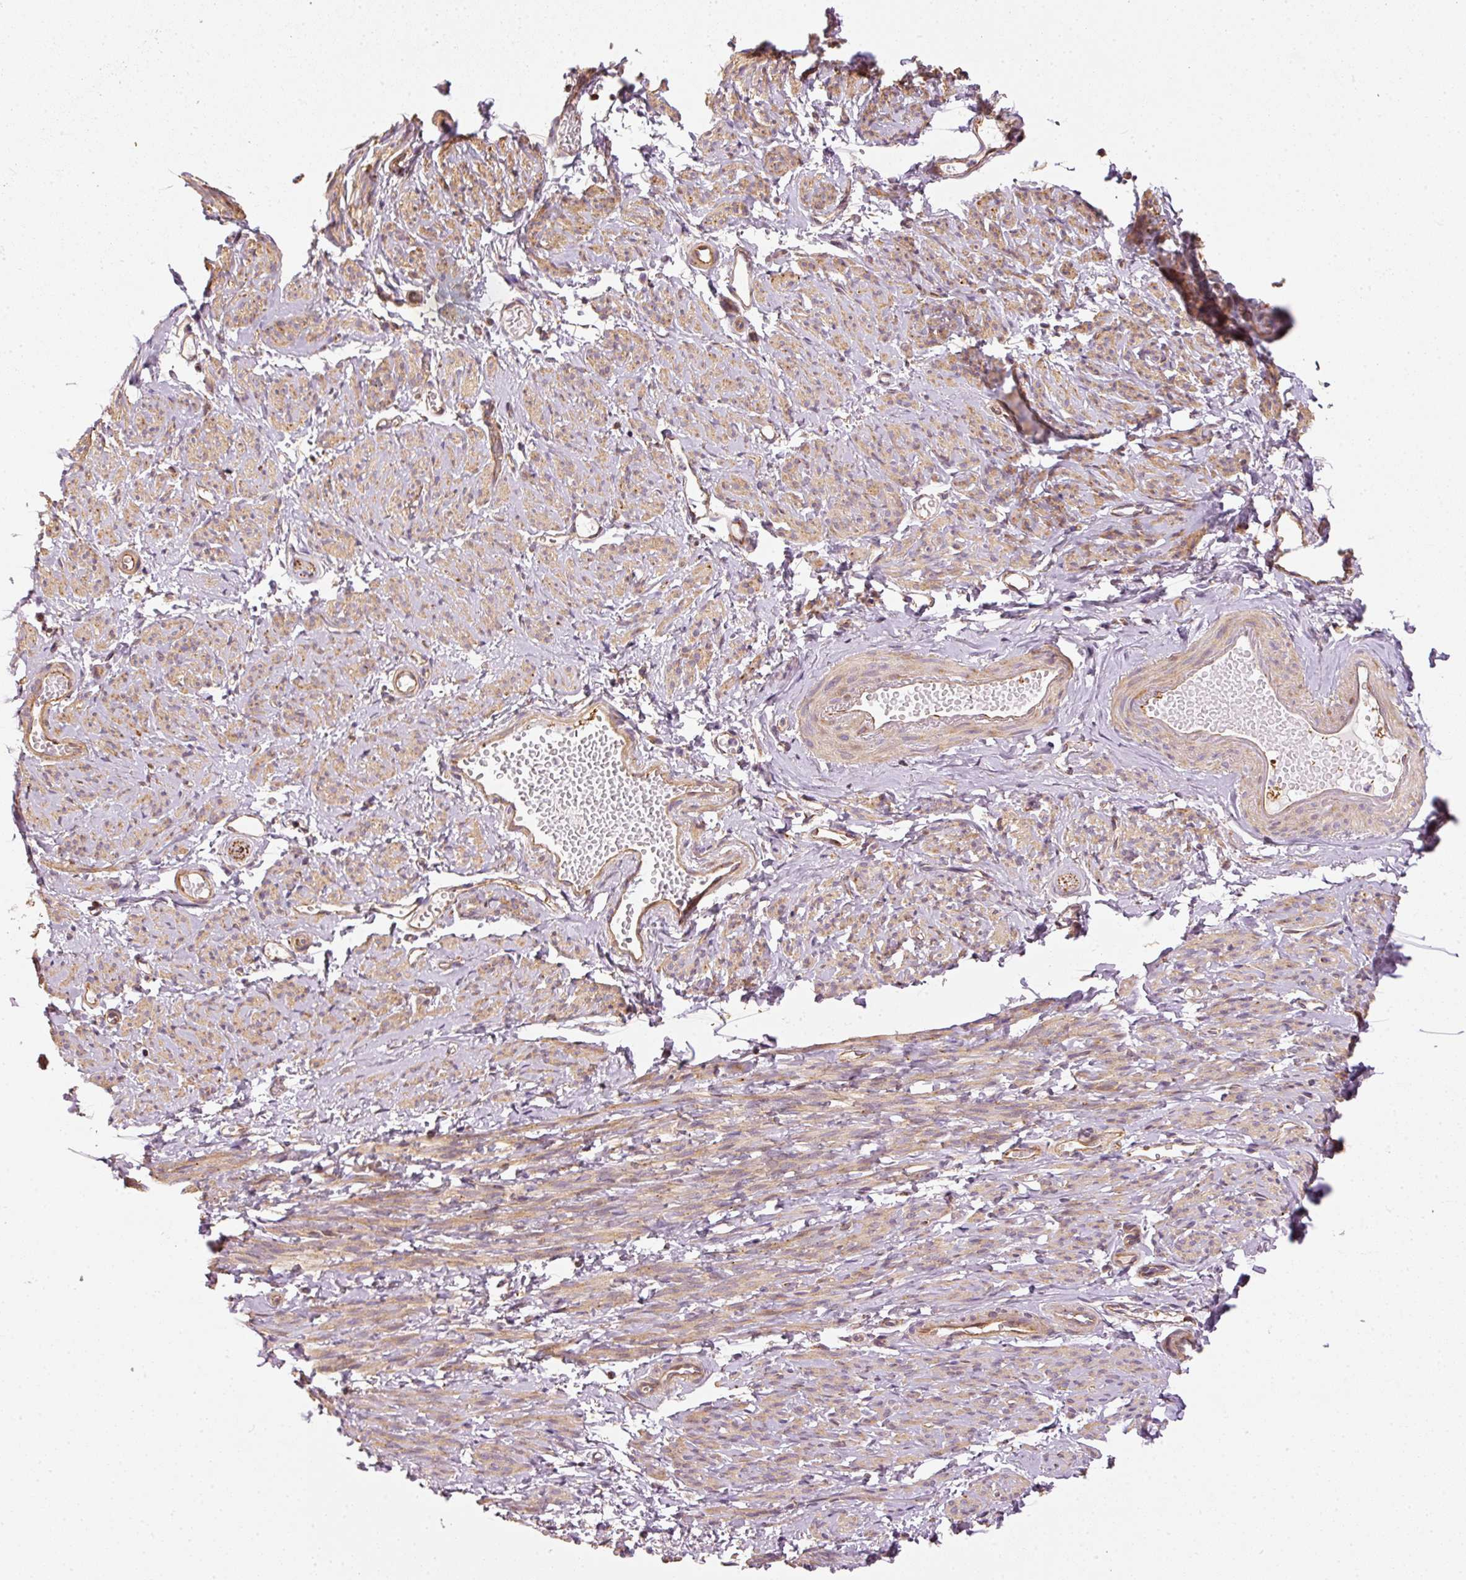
{"staining": {"intensity": "moderate", "quantity": ">75%", "location": "cytoplasmic/membranous"}, "tissue": "smooth muscle", "cell_type": "Smooth muscle cells", "image_type": "normal", "snomed": [{"axis": "morphology", "description": "Normal tissue, NOS"}, {"axis": "topography", "description": "Smooth muscle"}], "caption": "The photomicrograph exhibits immunohistochemical staining of benign smooth muscle. There is moderate cytoplasmic/membranous staining is identified in about >75% of smooth muscle cells. (Brightfield microscopy of DAB IHC at high magnification).", "gene": "MTHFD1L", "patient": {"sex": "female", "age": 65}}